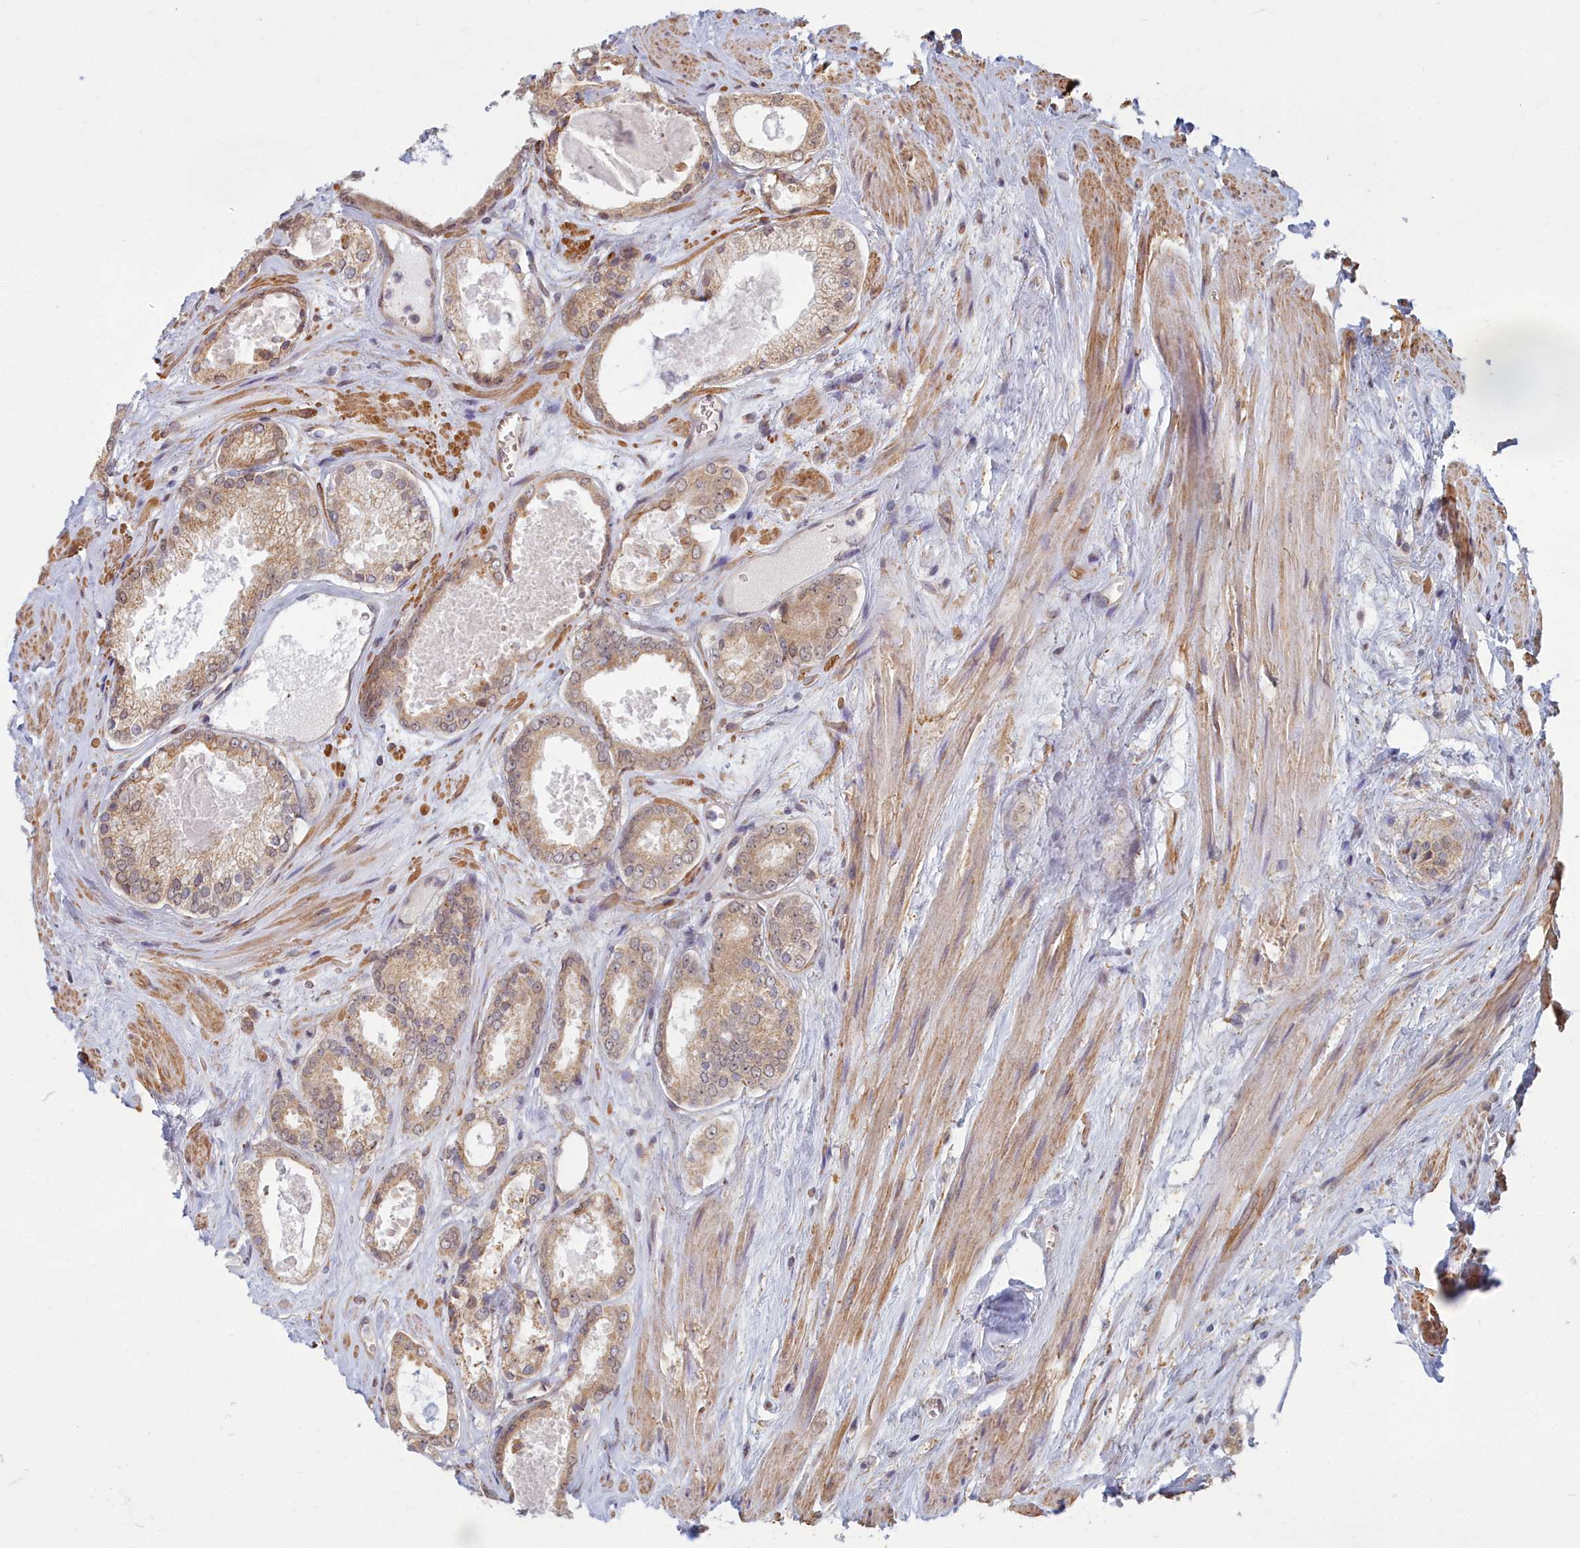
{"staining": {"intensity": "weak", "quantity": "25%-75%", "location": "cytoplasmic/membranous"}, "tissue": "prostate cancer", "cell_type": "Tumor cells", "image_type": "cancer", "snomed": [{"axis": "morphology", "description": "Adenocarcinoma, Low grade"}, {"axis": "topography", "description": "Prostate"}], "caption": "Adenocarcinoma (low-grade) (prostate) stained for a protein (brown) reveals weak cytoplasmic/membranous positive expression in approximately 25%-75% of tumor cells.", "gene": "MAK16", "patient": {"sex": "male", "age": 68}}